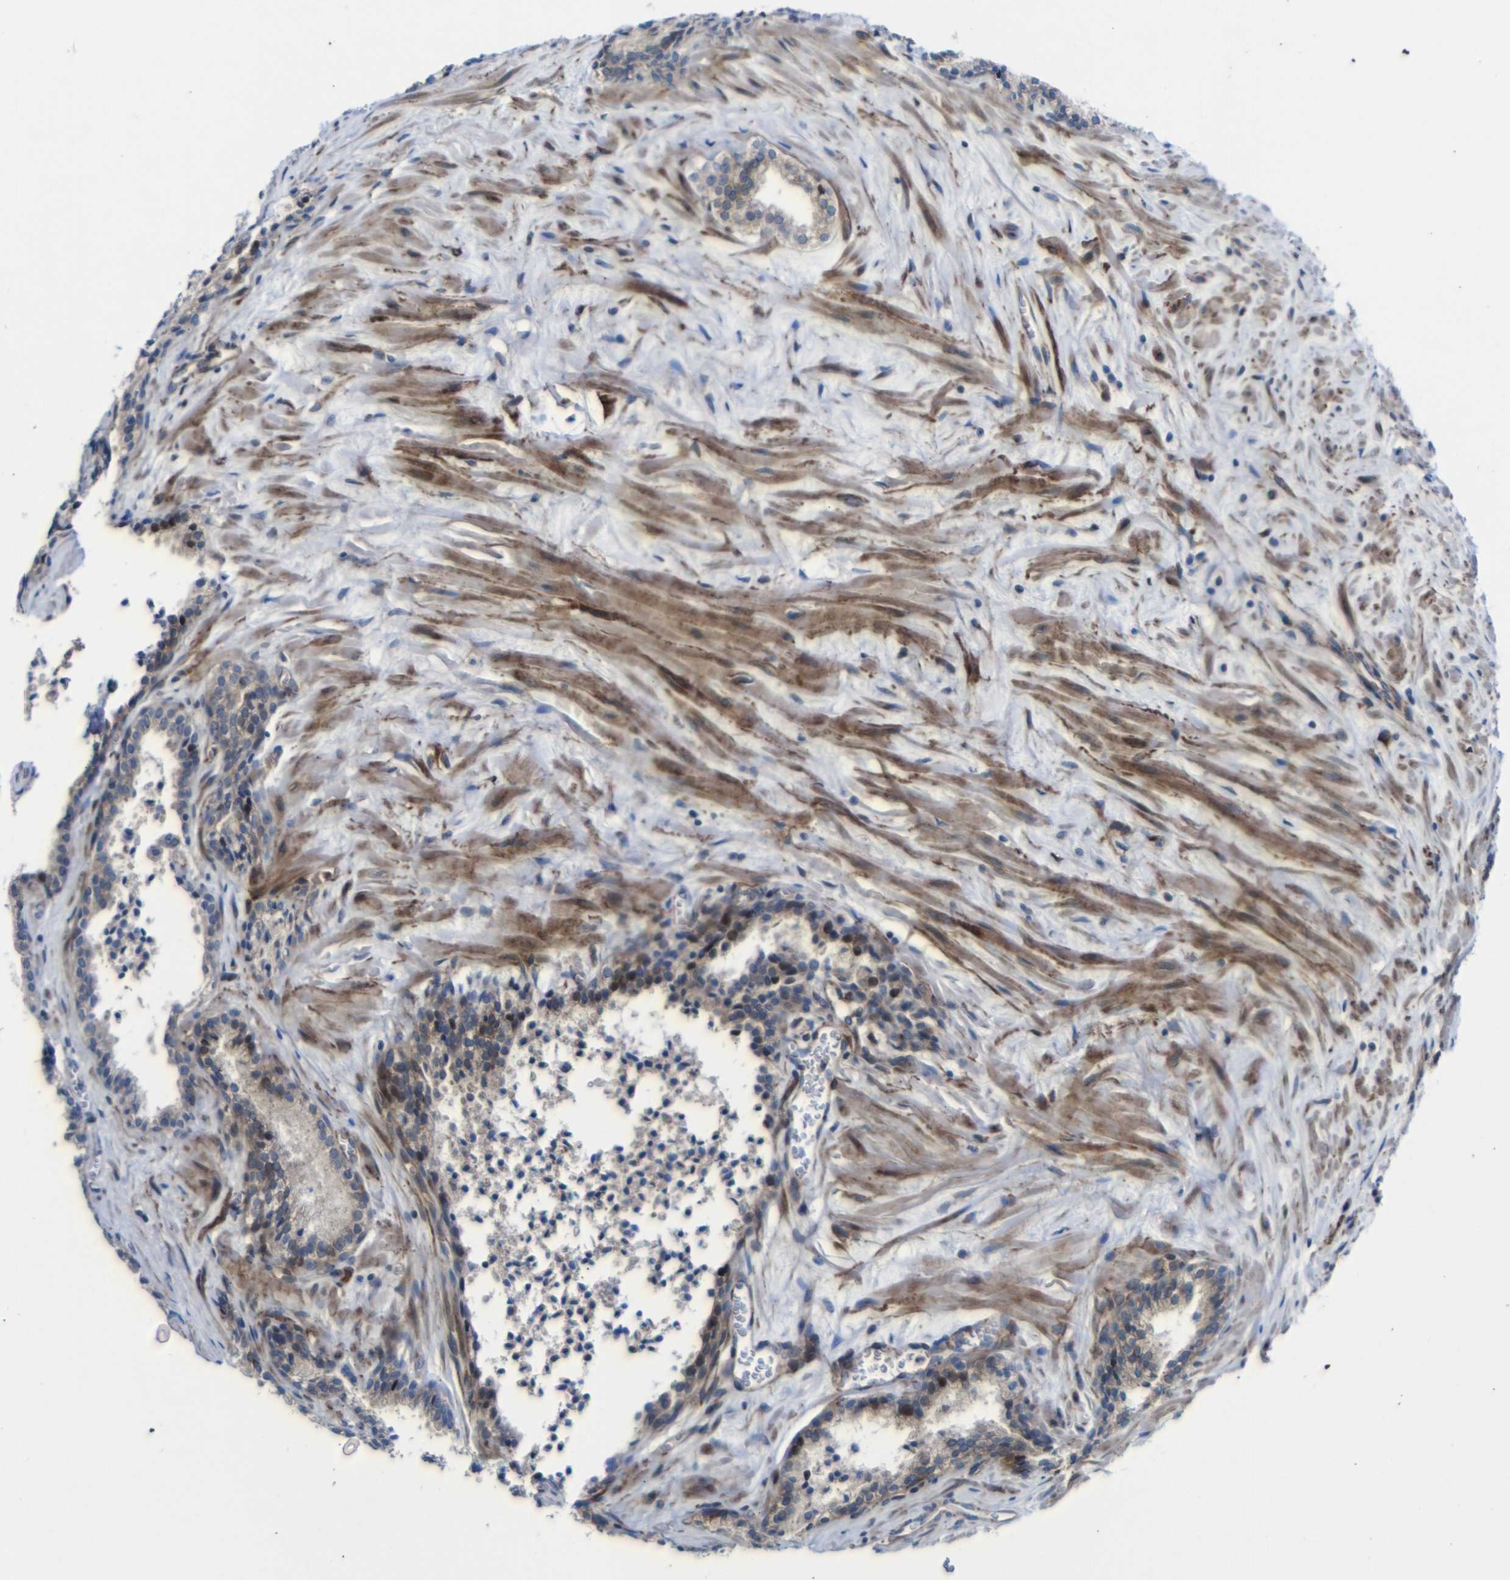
{"staining": {"intensity": "weak", "quantity": "25%-75%", "location": "cytoplasmic/membranous,nuclear"}, "tissue": "prostate cancer", "cell_type": "Tumor cells", "image_type": "cancer", "snomed": [{"axis": "morphology", "description": "Adenocarcinoma, Low grade"}, {"axis": "topography", "description": "Prostate"}], "caption": "Immunohistochemistry (IHC) micrograph of prostate cancer (low-grade adenocarcinoma) stained for a protein (brown), which displays low levels of weak cytoplasmic/membranous and nuclear expression in about 25%-75% of tumor cells.", "gene": "PARP14", "patient": {"sex": "male", "age": 60}}